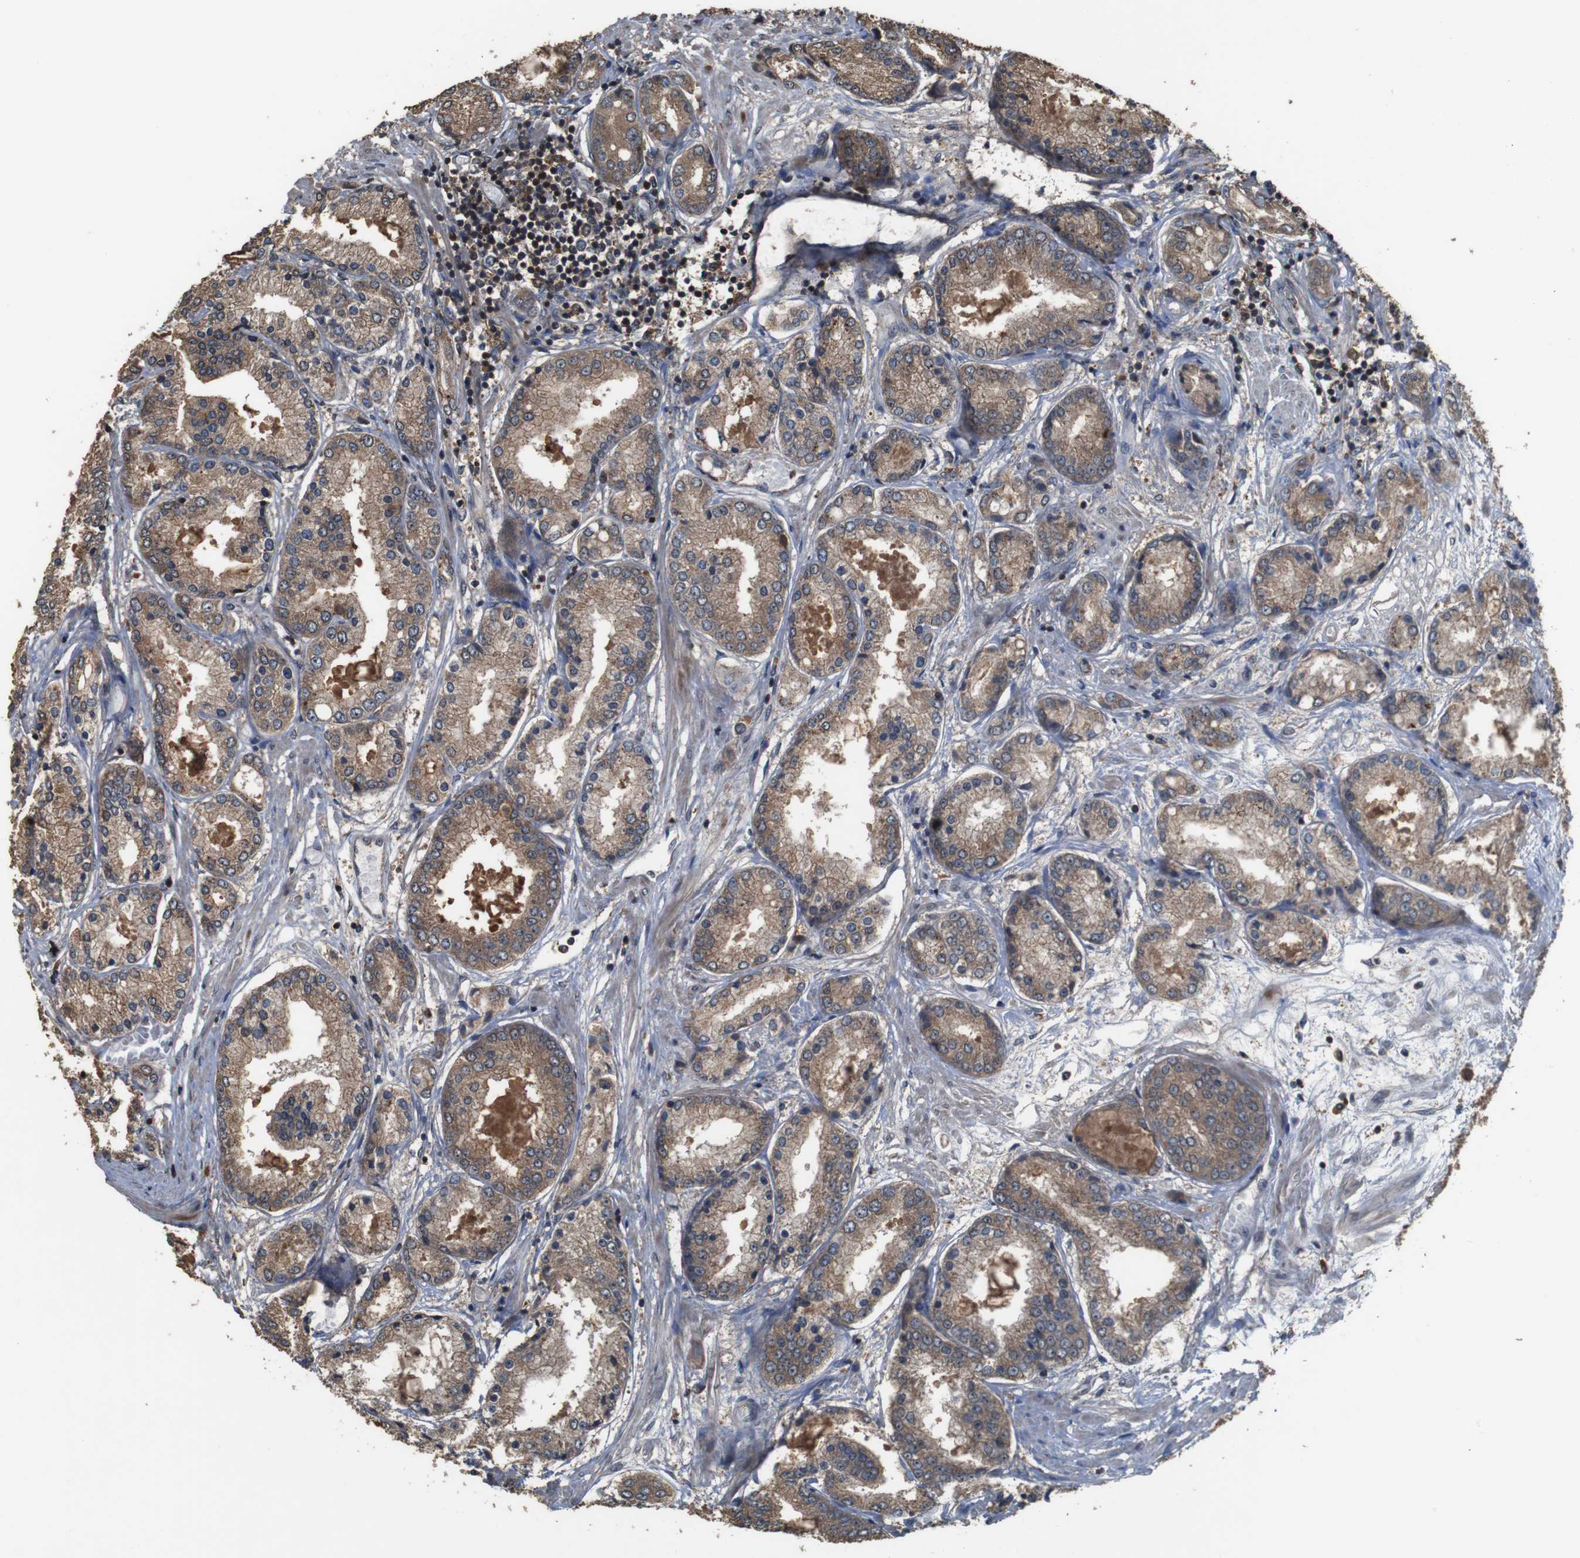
{"staining": {"intensity": "strong", "quantity": ">75%", "location": "cytoplasmic/membranous"}, "tissue": "prostate cancer", "cell_type": "Tumor cells", "image_type": "cancer", "snomed": [{"axis": "morphology", "description": "Adenocarcinoma, High grade"}, {"axis": "topography", "description": "Prostate"}], "caption": "DAB immunohistochemical staining of human adenocarcinoma (high-grade) (prostate) displays strong cytoplasmic/membranous protein staining in approximately >75% of tumor cells.", "gene": "BAG4", "patient": {"sex": "male", "age": 59}}